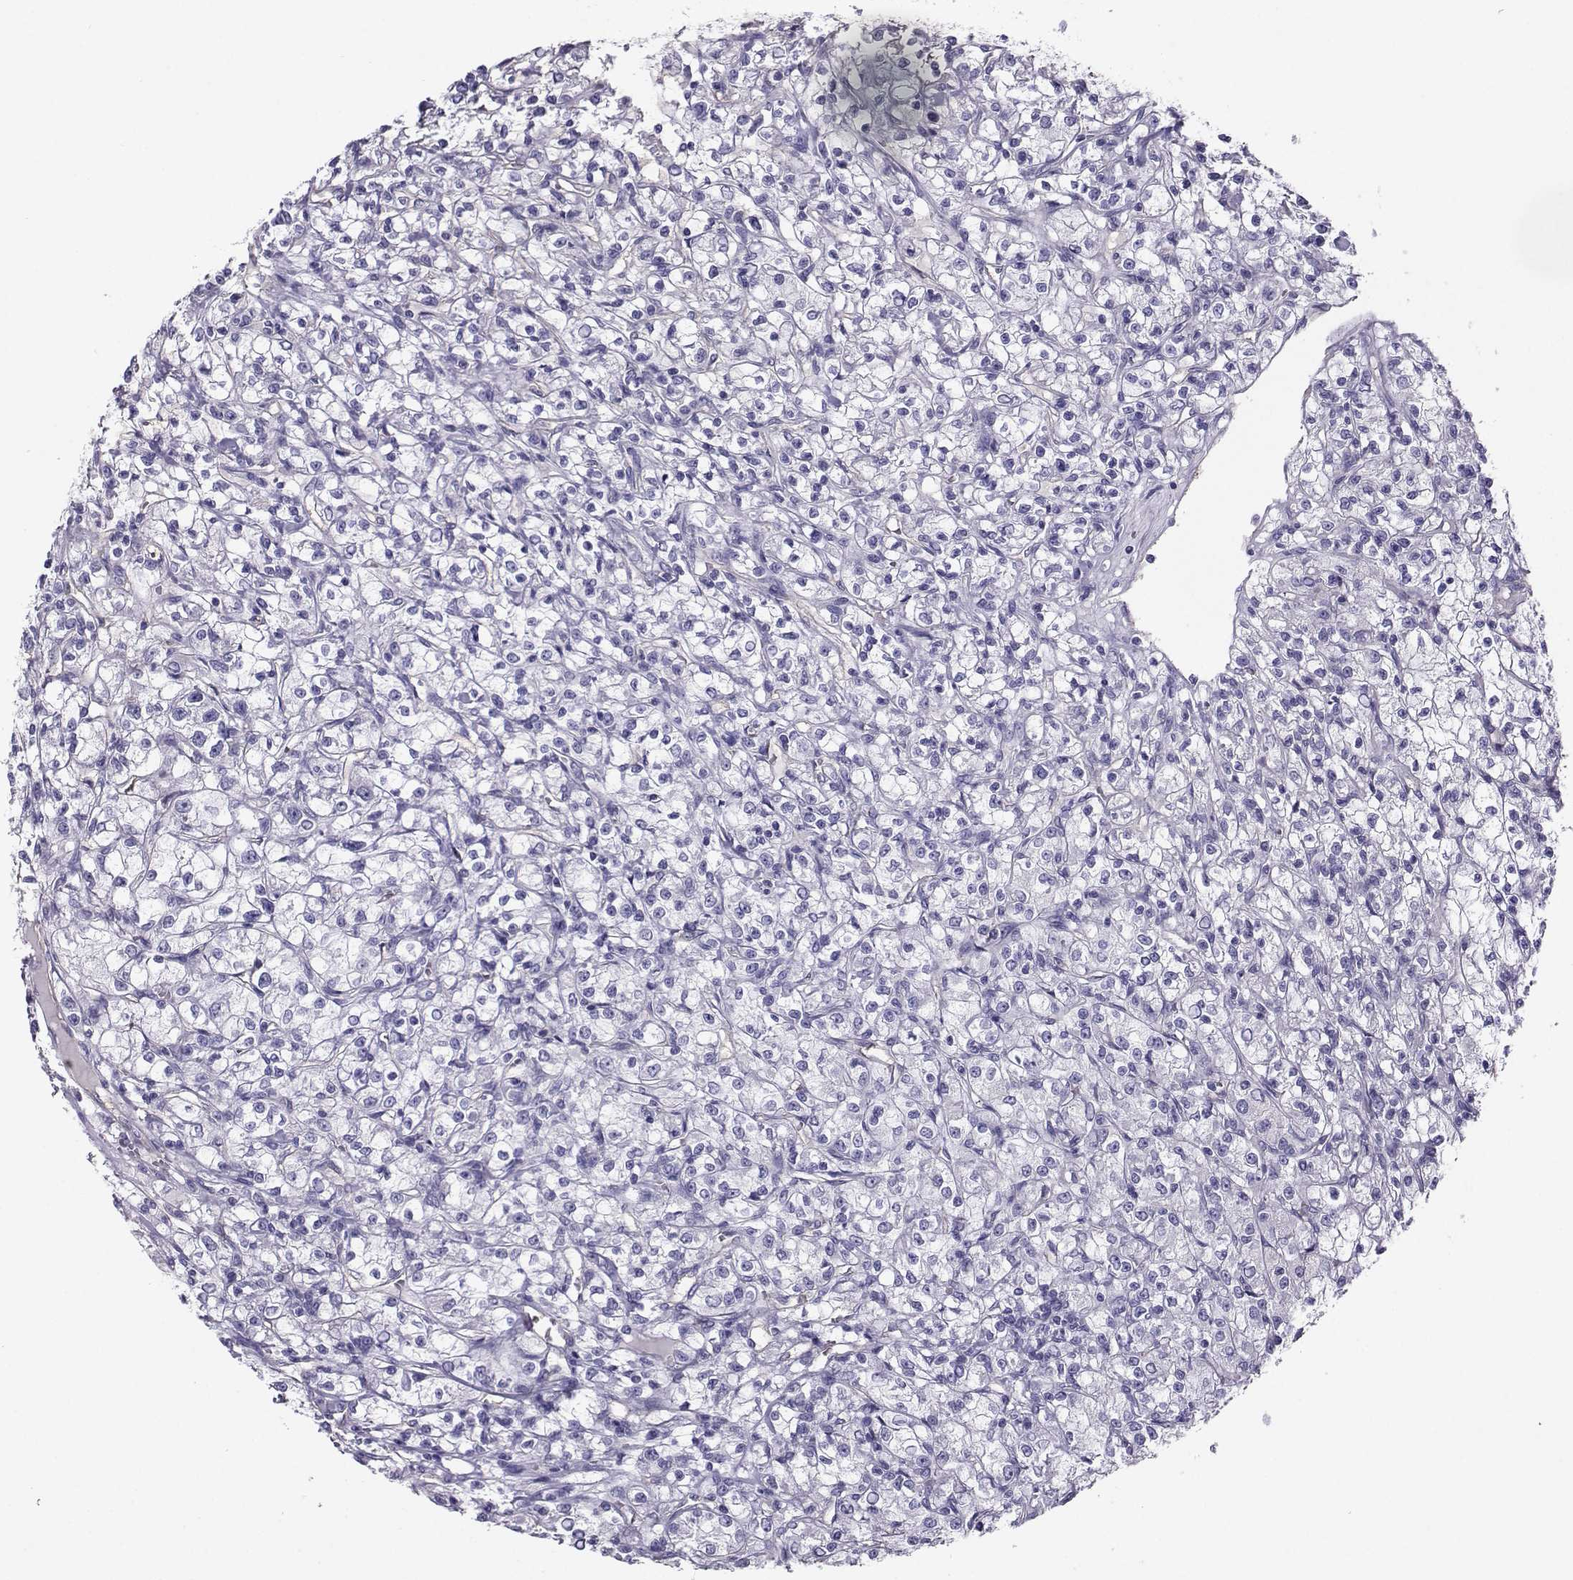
{"staining": {"intensity": "negative", "quantity": "none", "location": "none"}, "tissue": "renal cancer", "cell_type": "Tumor cells", "image_type": "cancer", "snomed": [{"axis": "morphology", "description": "Adenocarcinoma, NOS"}, {"axis": "topography", "description": "Kidney"}], "caption": "The immunohistochemistry photomicrograph has no significant expression in tumor cells of renal adenocarcinoma tissue.", "gene": "CLUL1", "patient": {"sex": "female", "age": 59}}